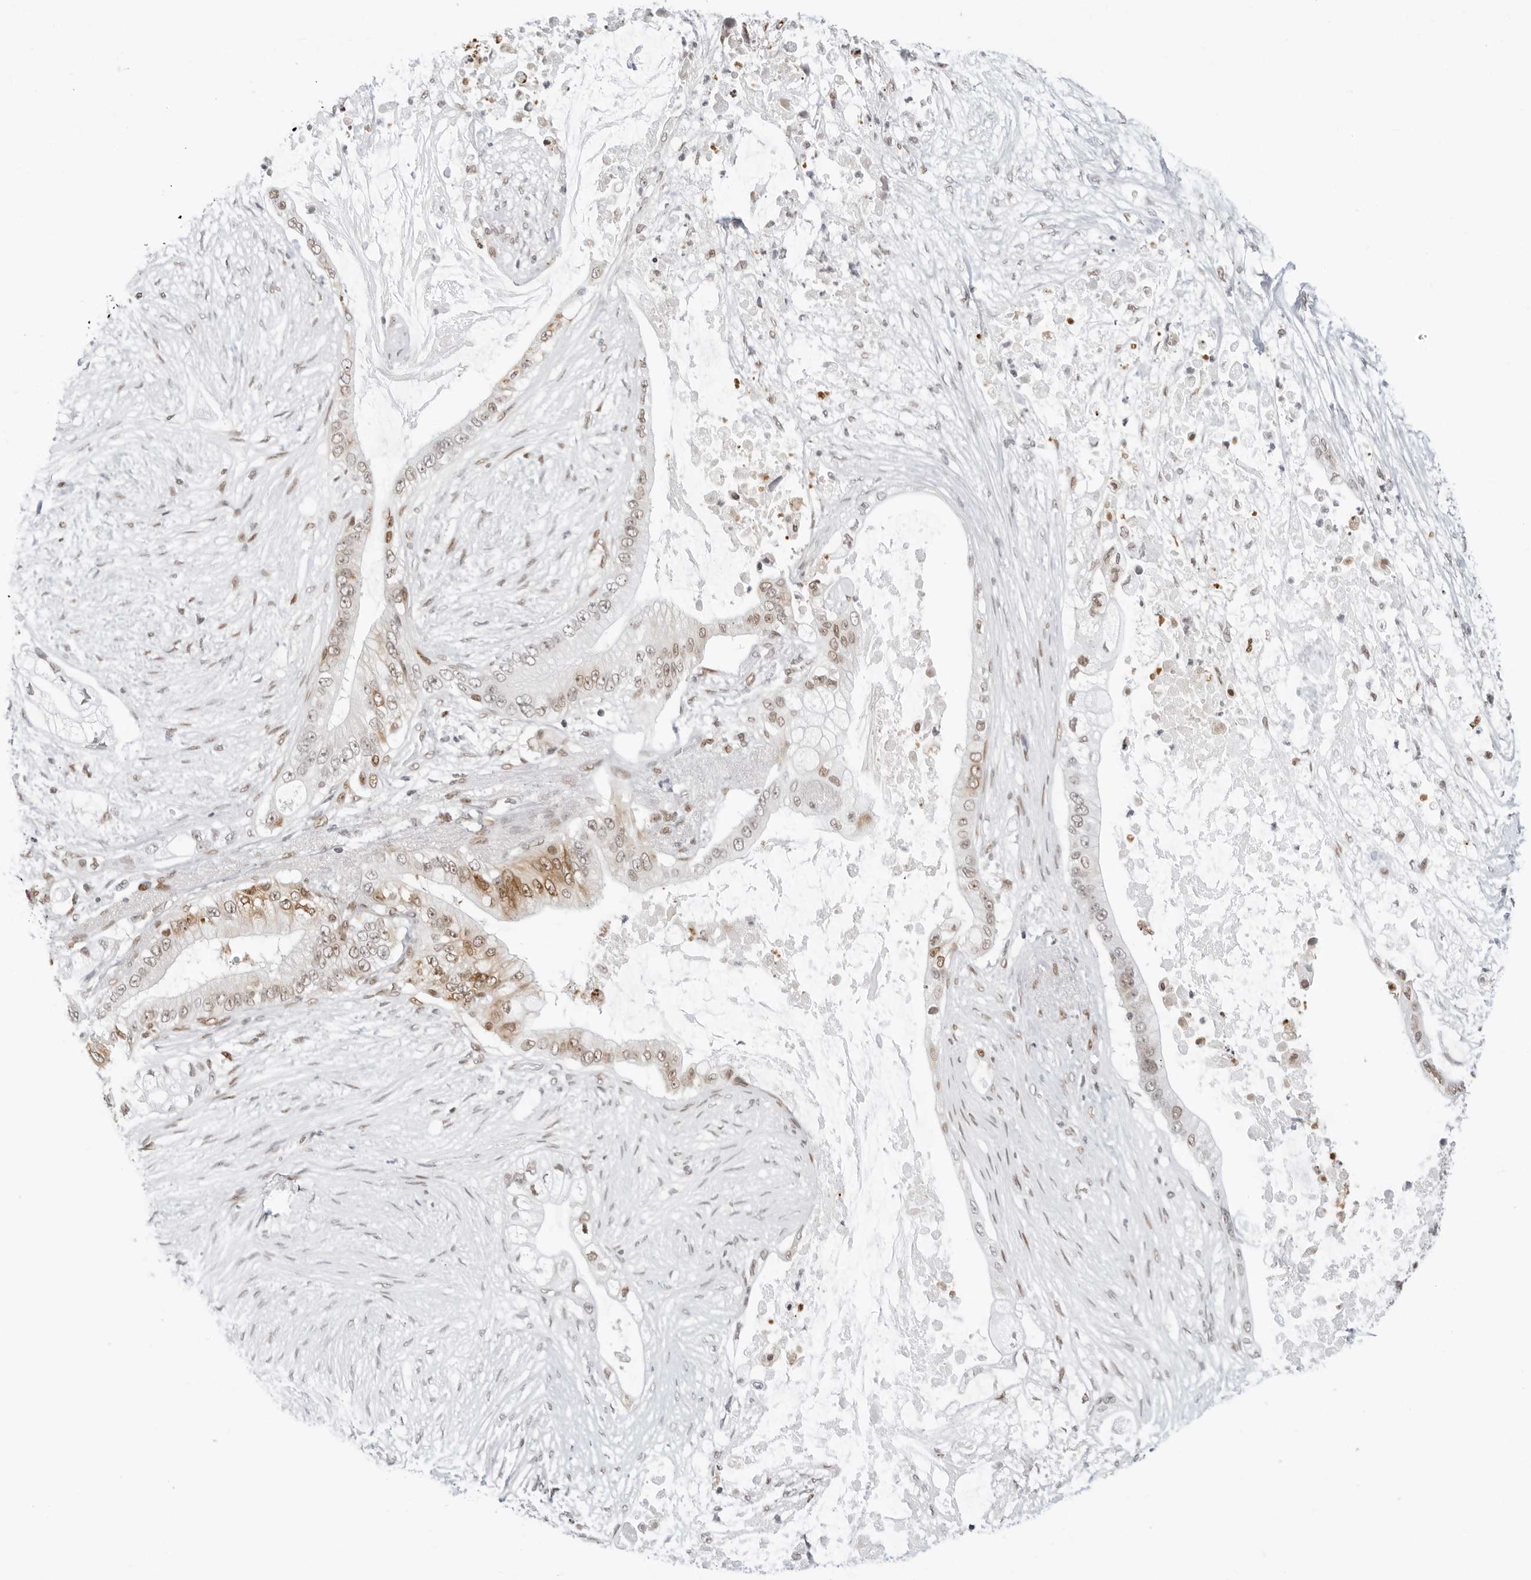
{"staining": {"intensity": "moderate", "quantity": "25%-75%", "location": "nuclear"}, "tissue": "pancreatic cancer", "cell_type": "Tumor cells", "image_type": "cancer", "snomed": [{"axis": "morphology", "description": "Adenocarcinoma, NOS"}, {"axis": "topography", "description": "Pancreas"}], "caption": "Protein expression analysis of adenocarcinoma (pancreatic) demonstrates moderate nuclear staining in approximately 25%-75% of tumor cells.", "gene": "MSH6", "patient": {"sex": "male", "age": 53}}